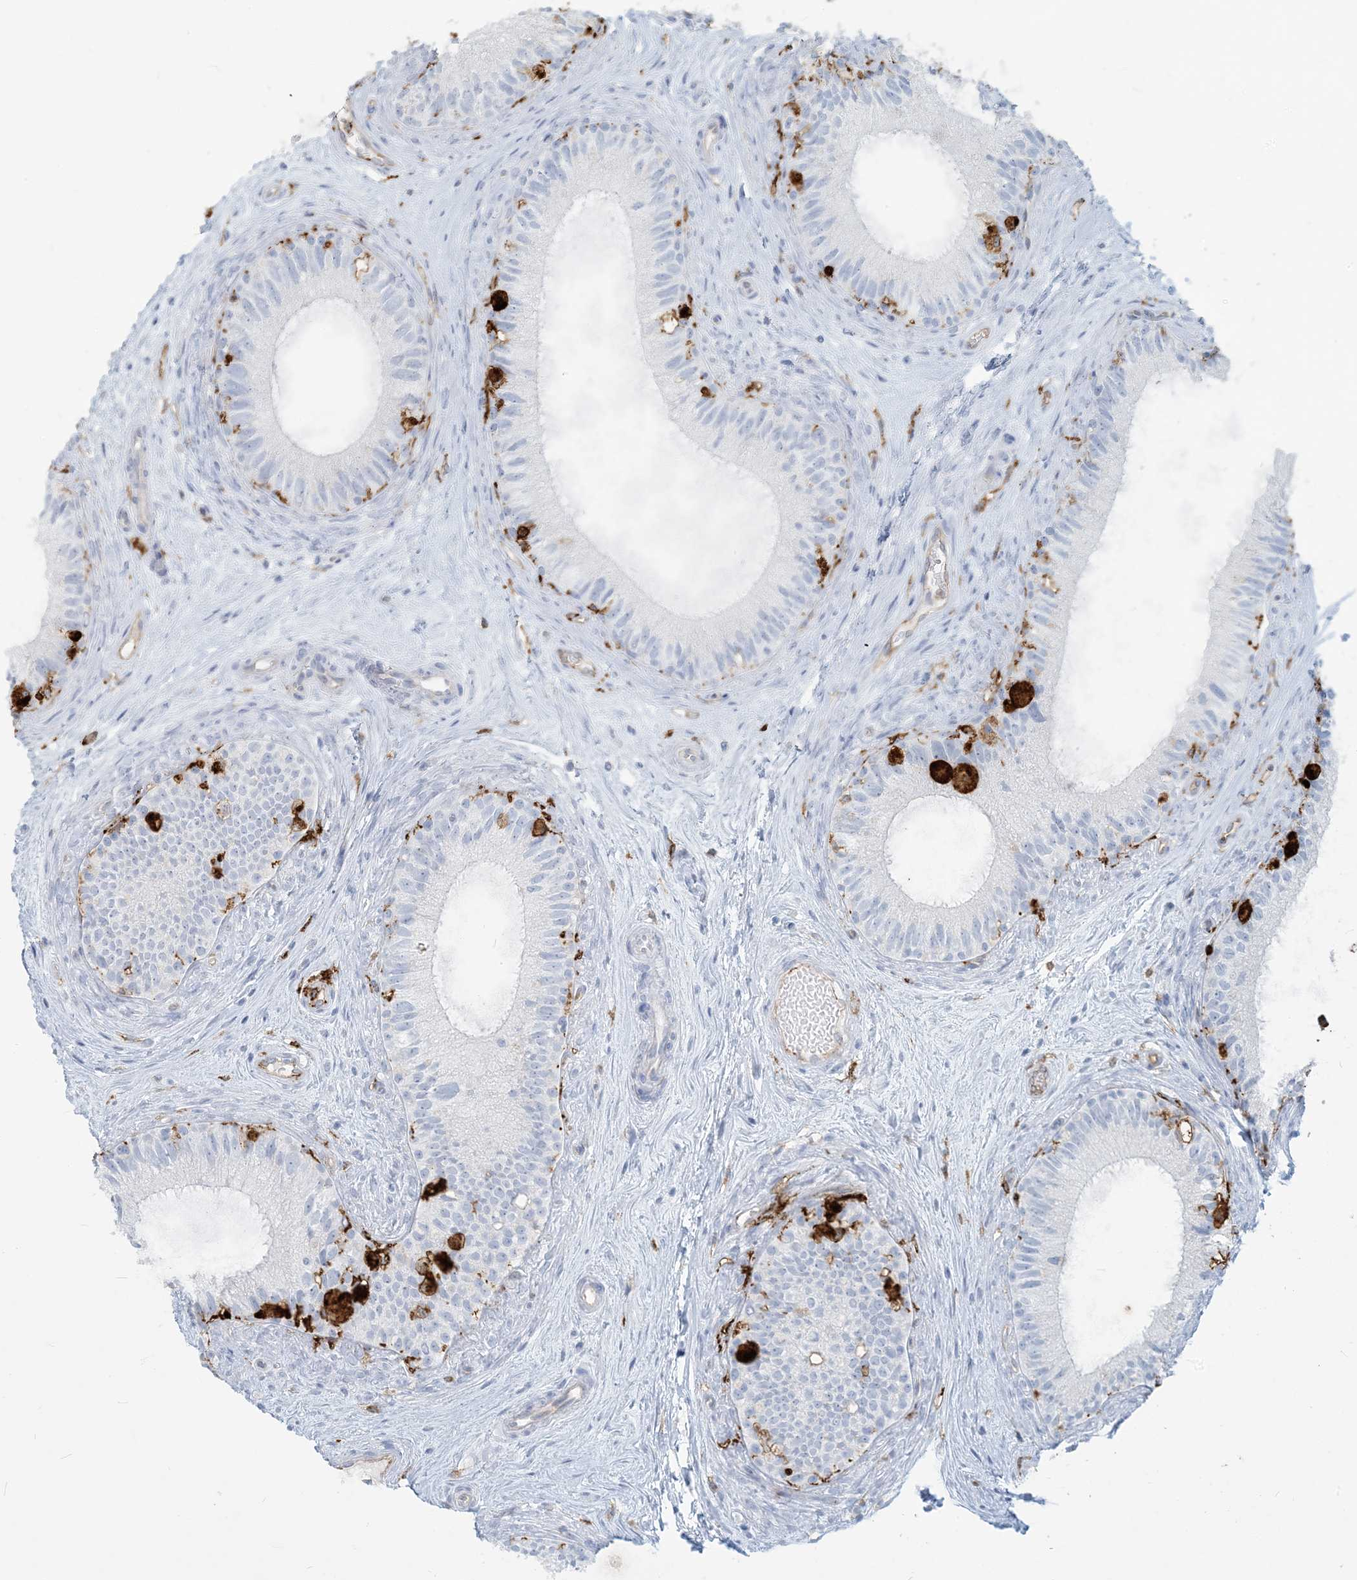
{"staining": {"intensity": "weak", "quantity": "<25%", "location": "cytoplasmic/membranous"}, "tissue": "epididymis", "cell_type": "Glandular cells", "image_type": "normal", "snomed": [{"axis": "morphology", "description": "Normal tissue, NOS"}, {"axis": "topography", "description": "Epididymis"}], "caption": "High magnification brightfield microscopy of benign epididymis stained with DAB (brown) and counterstained with hematoxylin (blue): glandular cells show no significant positivity. (DAB immunohistochemistry (IHC), high magnification).", "gene": "HLA", "patient": {"sex": "male", "age": 71}}